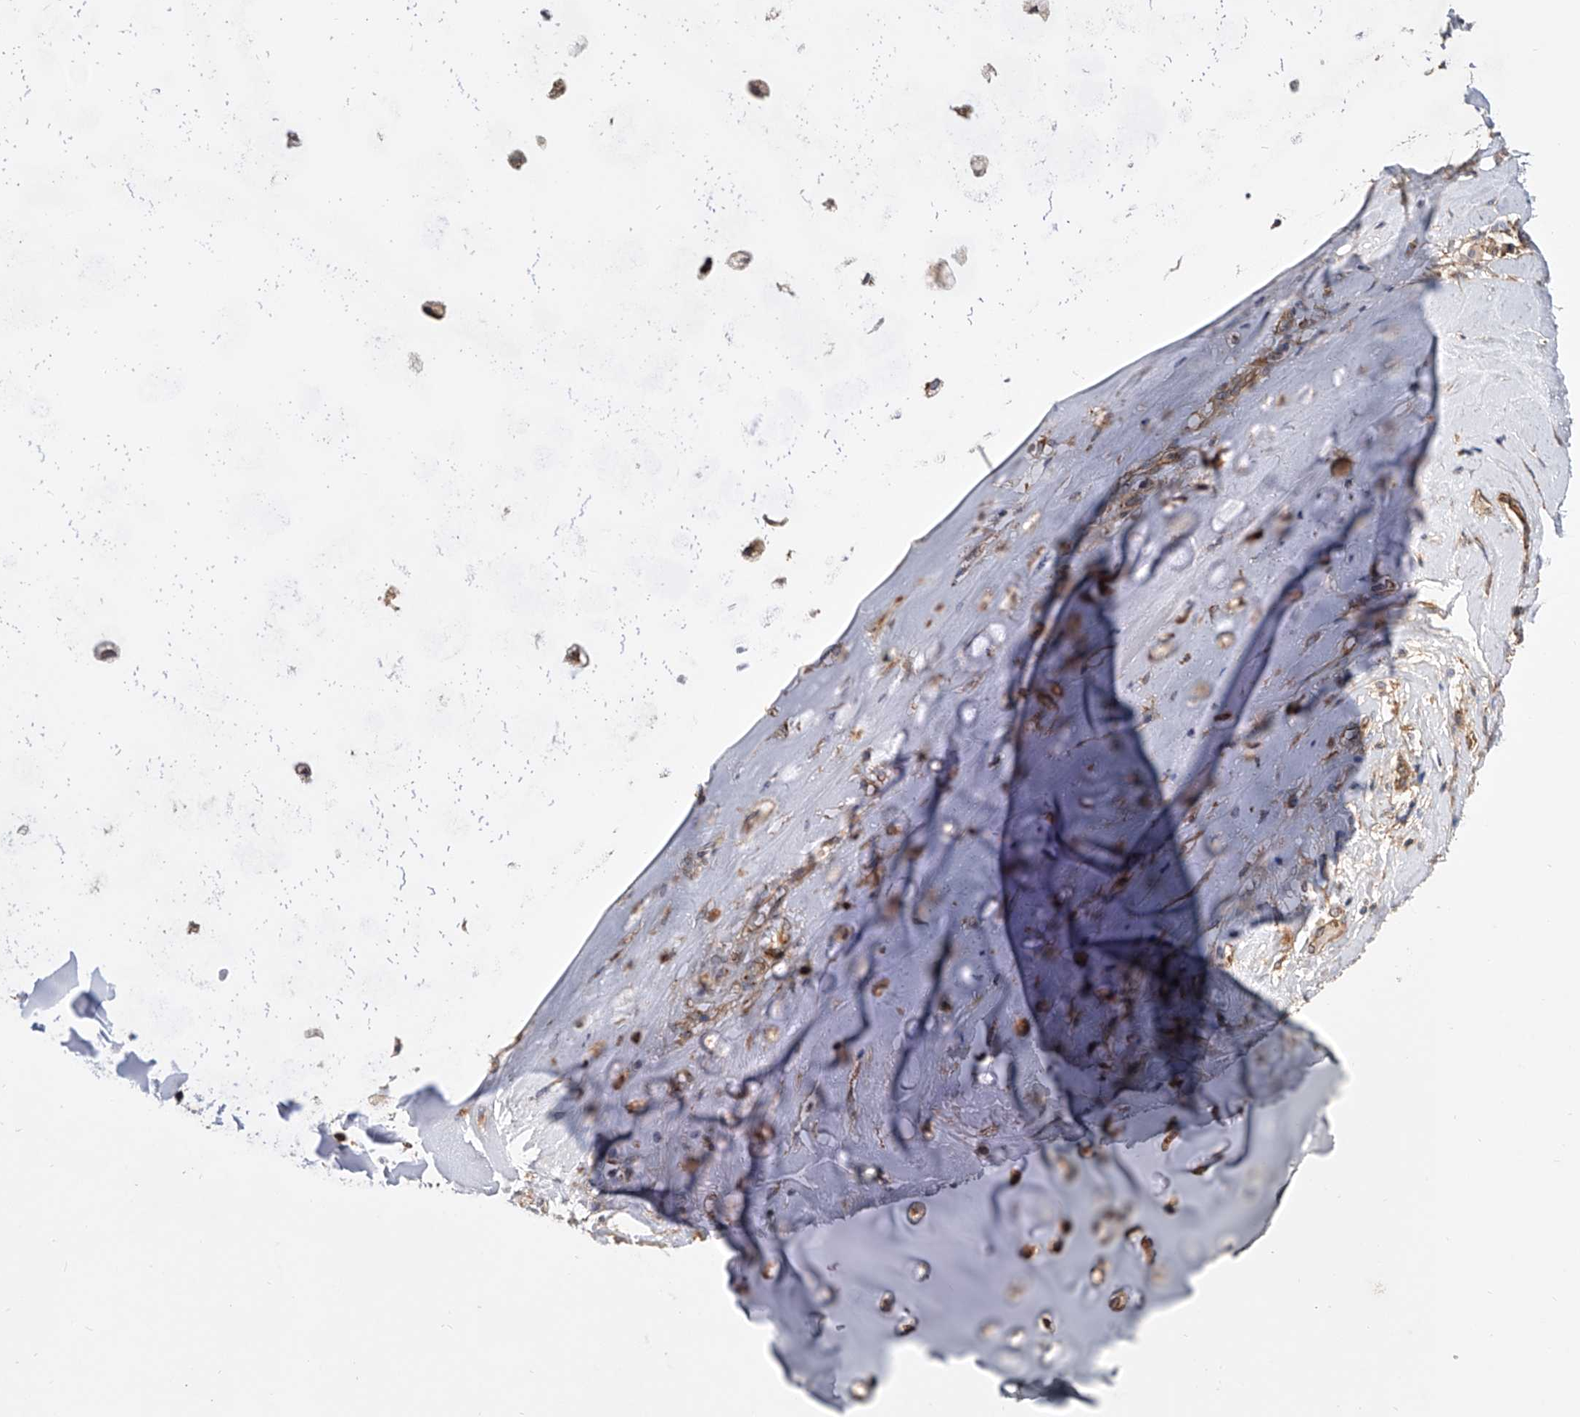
{"staining": {"intensity": "moderate", "quantity": ">75%", "location": "cytoplasmic/membranous"}, "tissue": "adipose tissue", "cell_type": "Adipocytes", "image_type": "normal", "snomed": [{"axis": "morphology", "description": "Normal tissue, NOS"}, {"axis": "morphology", "description": "Basal cell carcinoma"}, {"axis": "topography", "description": "Cartilage tissue"}, {"axis": "topography", "description": "Nasopharynx"}, {"axis": "topography", "description": "Oral tissue"}], "caption": "The micrograph demonstrates a brown stain indicating the presence of a protein in the cytoplasmic/membranous of adipocytes in adipose tissue.", "gene": "CFAP410", "patient": {"sex": "female", "age": 77}}